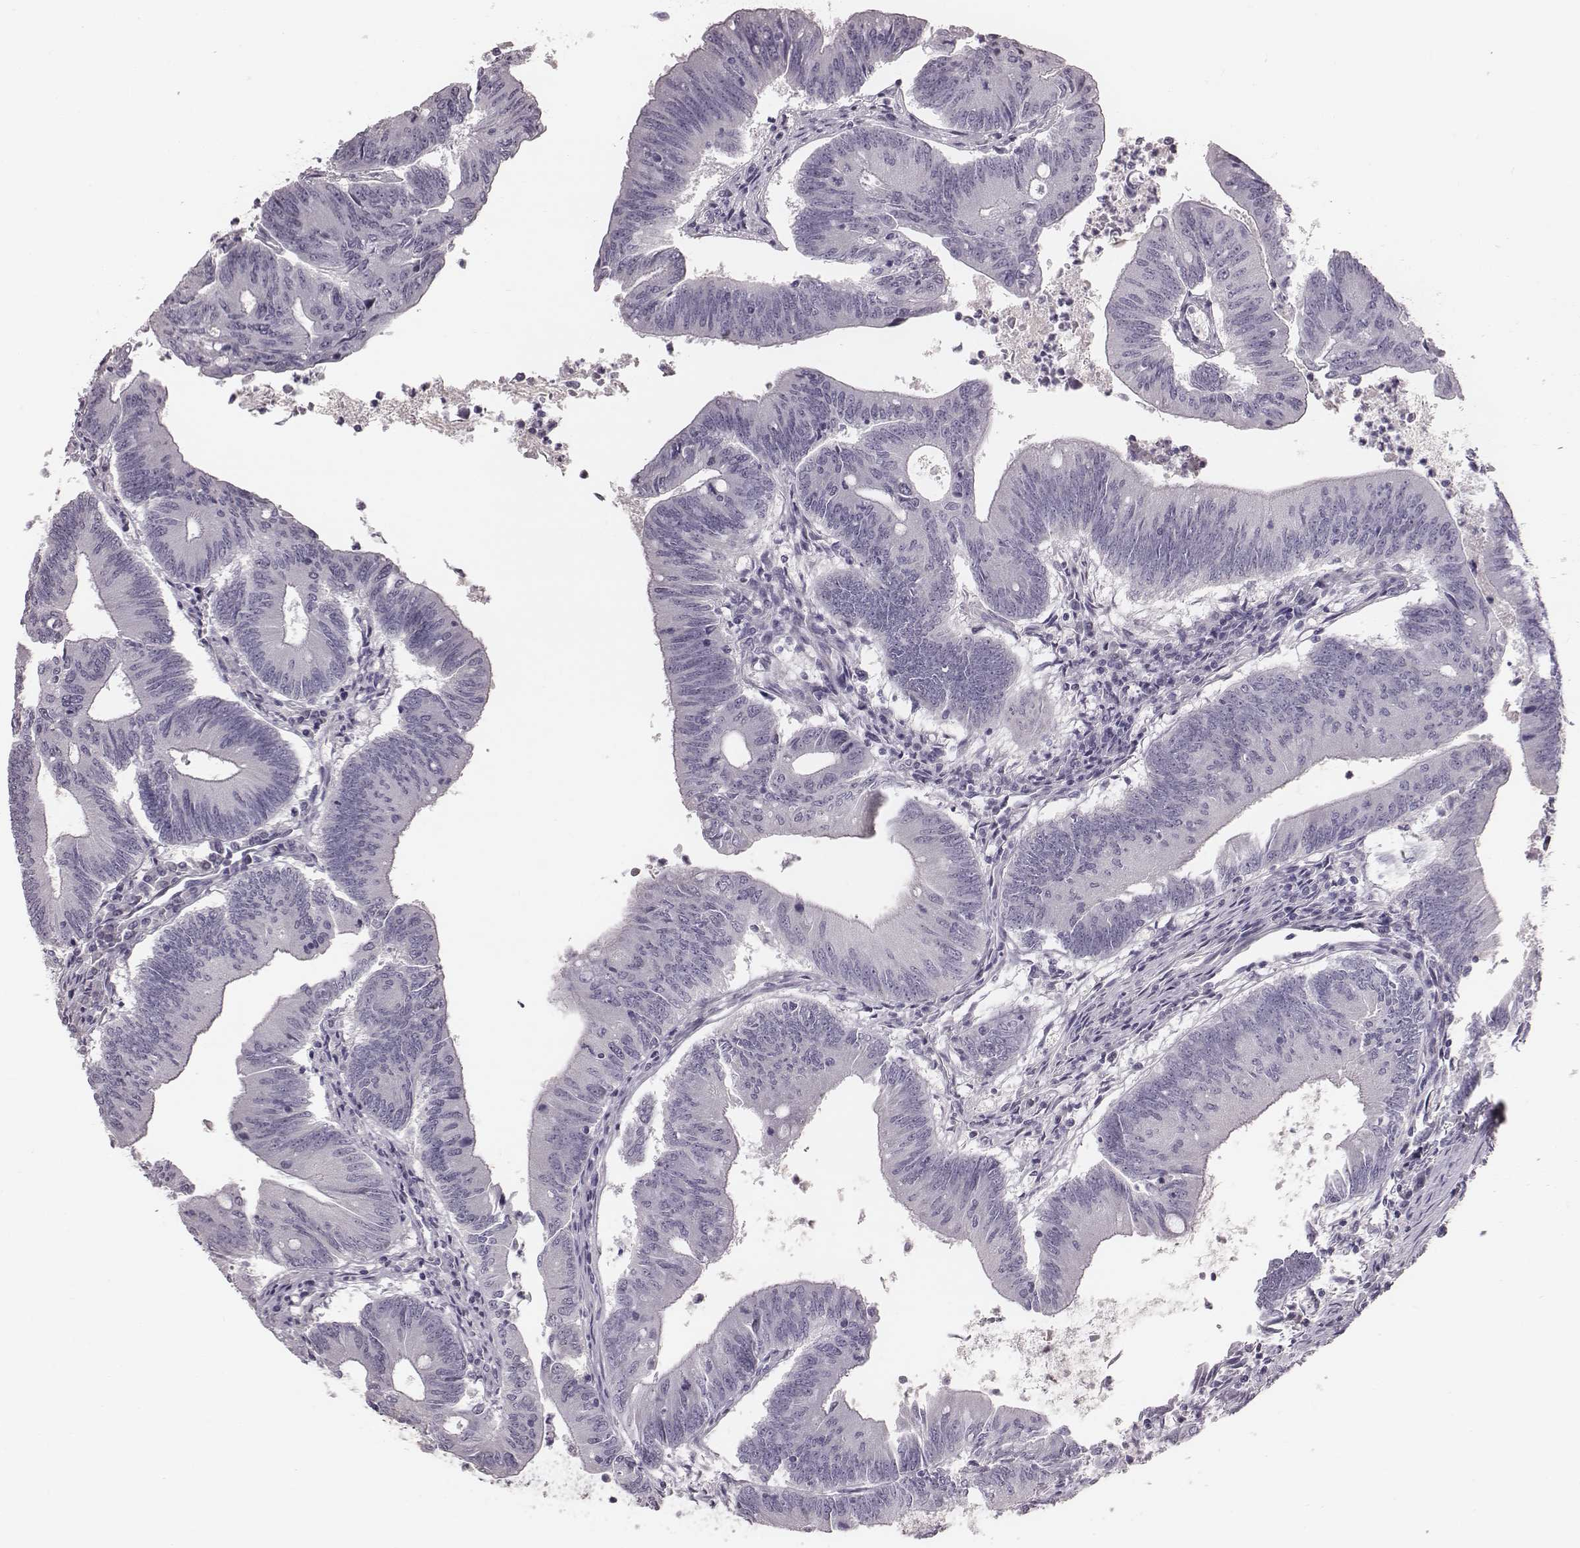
{"staining": {"intensity": "negative", "quantity": "none", "location": "none"}, "tissue": "colorectal cancer", "cell_type": "Tumor cells", "image_type": "cancer", "snomed": [{"axis": "morphology", "description": "Adenocarcinoma, NOS"}, {"axis": "topography", "description": "Colon"}], "caption": "IHC photomicrograph of human colorectal cancer (adenocarcinoma) stained for a protein (brown), which exhibits no expression in tumor cells.", "gene": "PDE8B", "patient": {"sex": "female", "age": 70}}